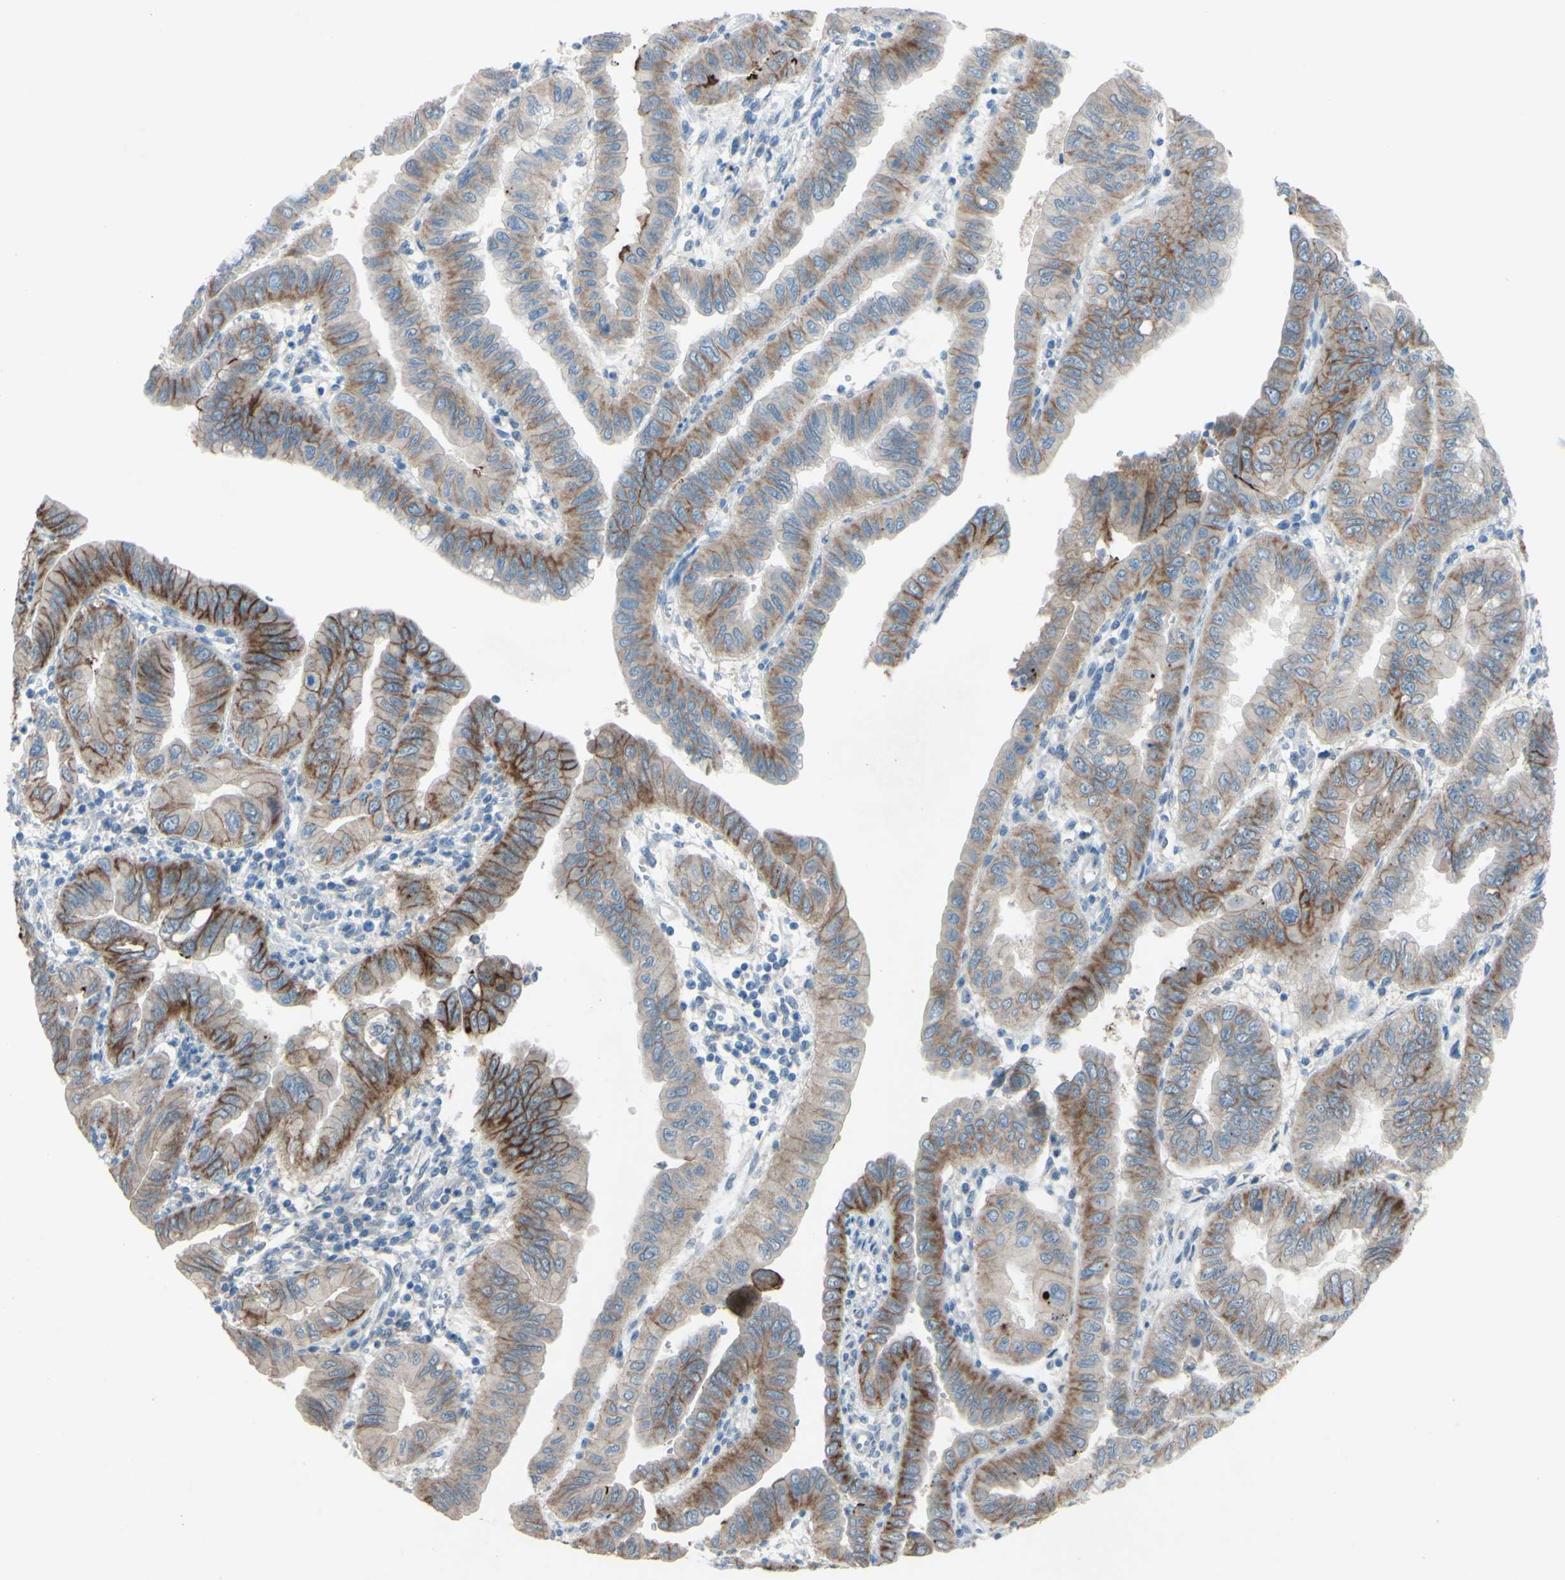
{"staining": {"intensity": "strong", "quantity": "25%-75%", "location": "cytoplasmic/membranous"}, "tissue": "pancreatic cancer", "cell_type": "Tumor cells", "image_type": "cancer", "snomed": [{"axis": "morphology", "description": "Normal tissue, NOS"}, {"axis": "topography", "description": "Lymph node"}], "caption": "Human pancreatic cancer stained for a protein (brown) demonstrates strong cytoplasmic/membranous positive expression in about 25%-75% of tumor cells.", "gene": "CDCP1", "patient": {"sex": "male", "age": 50}}